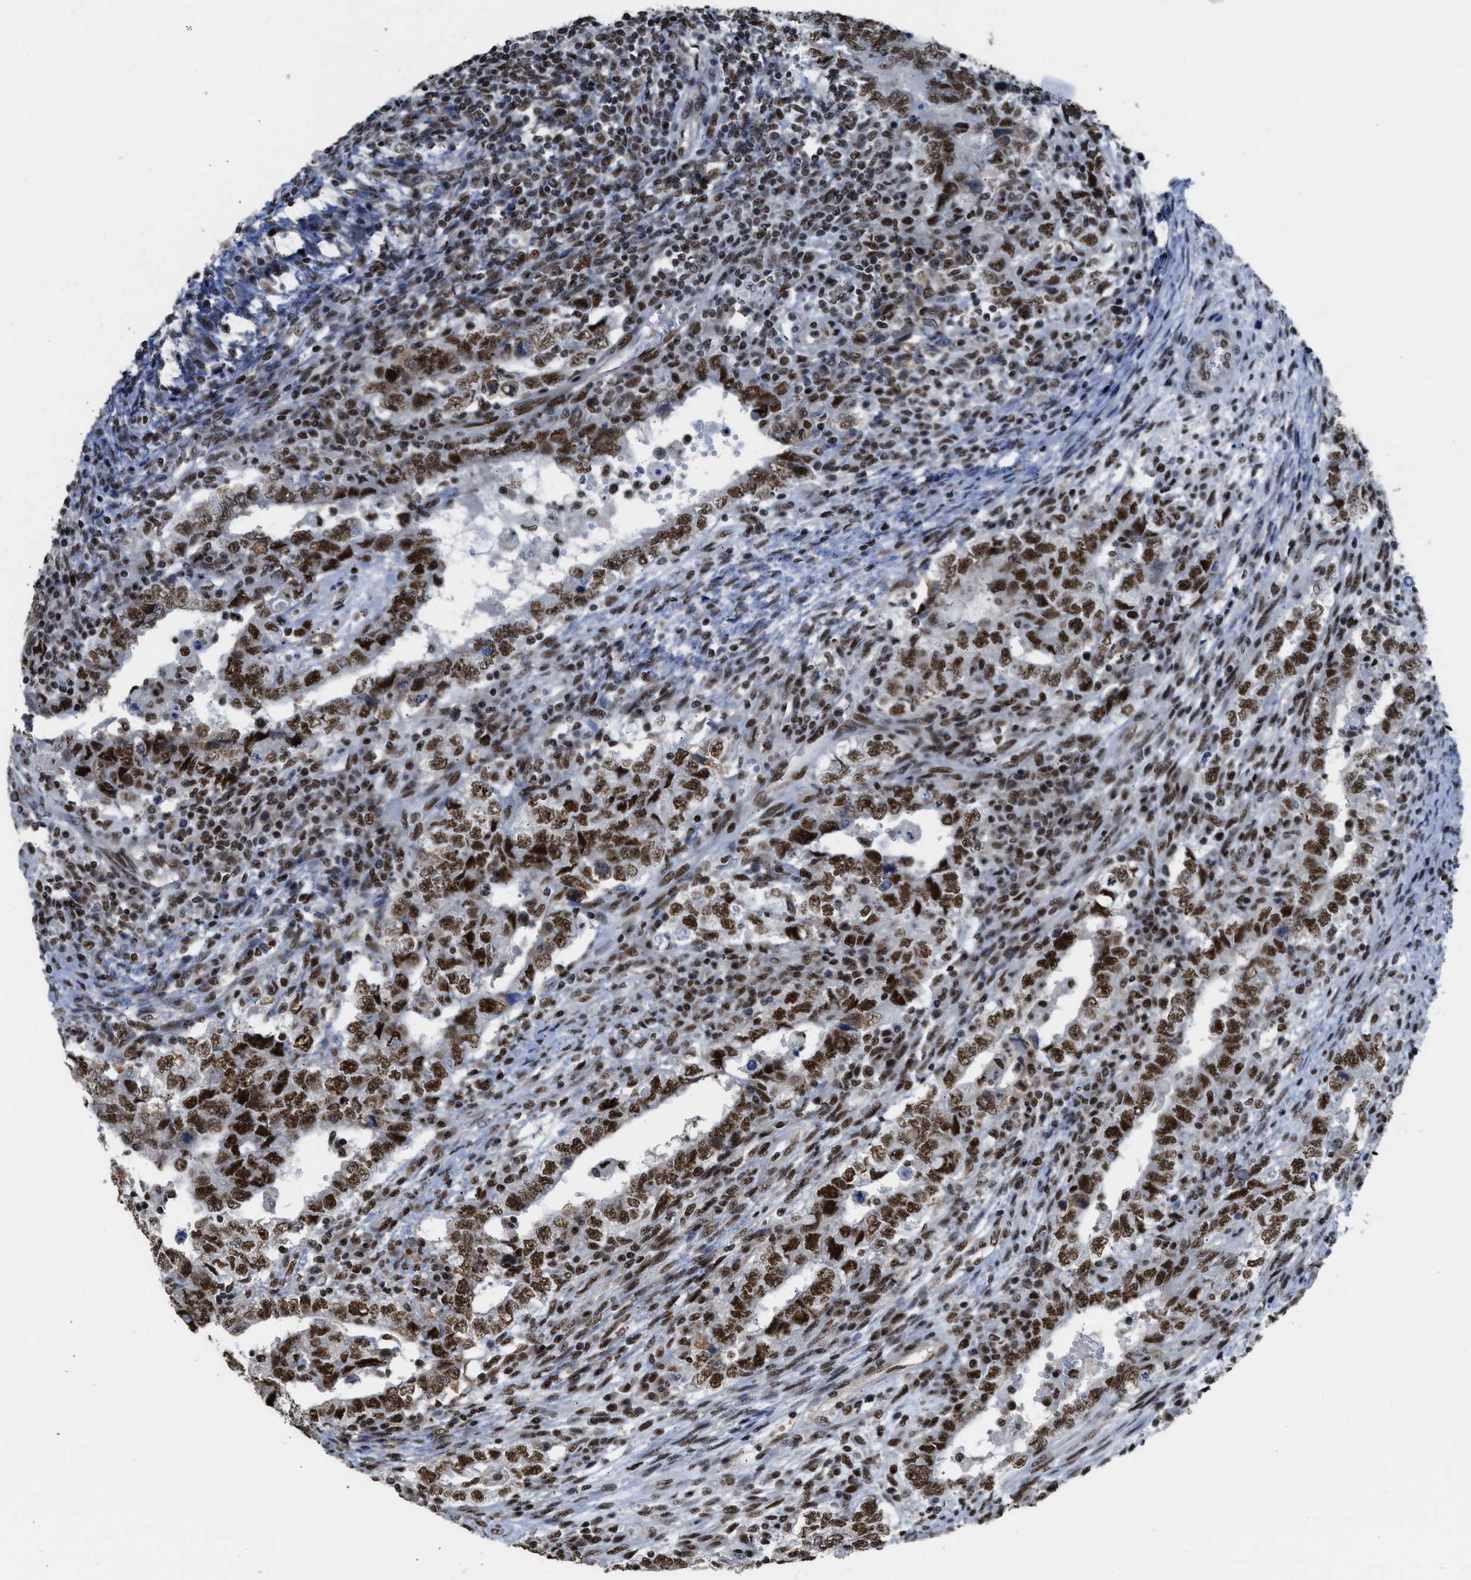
{"staining": {"intensity": "strong", "quantity": ">75%", "location": "nuclear"}, "tissue": "testis cancer", "cell_type": "Tumor cells", "image_type": "cancer", "snomed": [{"axis": "morphology", "description": "Carcinoma, Embryonal, NOS"}, {"axis": "topography", "description": "Testis"}], "caption": "A high-resolution histopathology image shows immunohistochemistry staining of testis cancer, which exhibits strong nuclear staining in approximately >75% of tumor cells. (DAB IHC, brown staining for protein, blue staining for nuclei).", "gene": "SCAF4", "patient": {"sex": "male", "age": 26}}